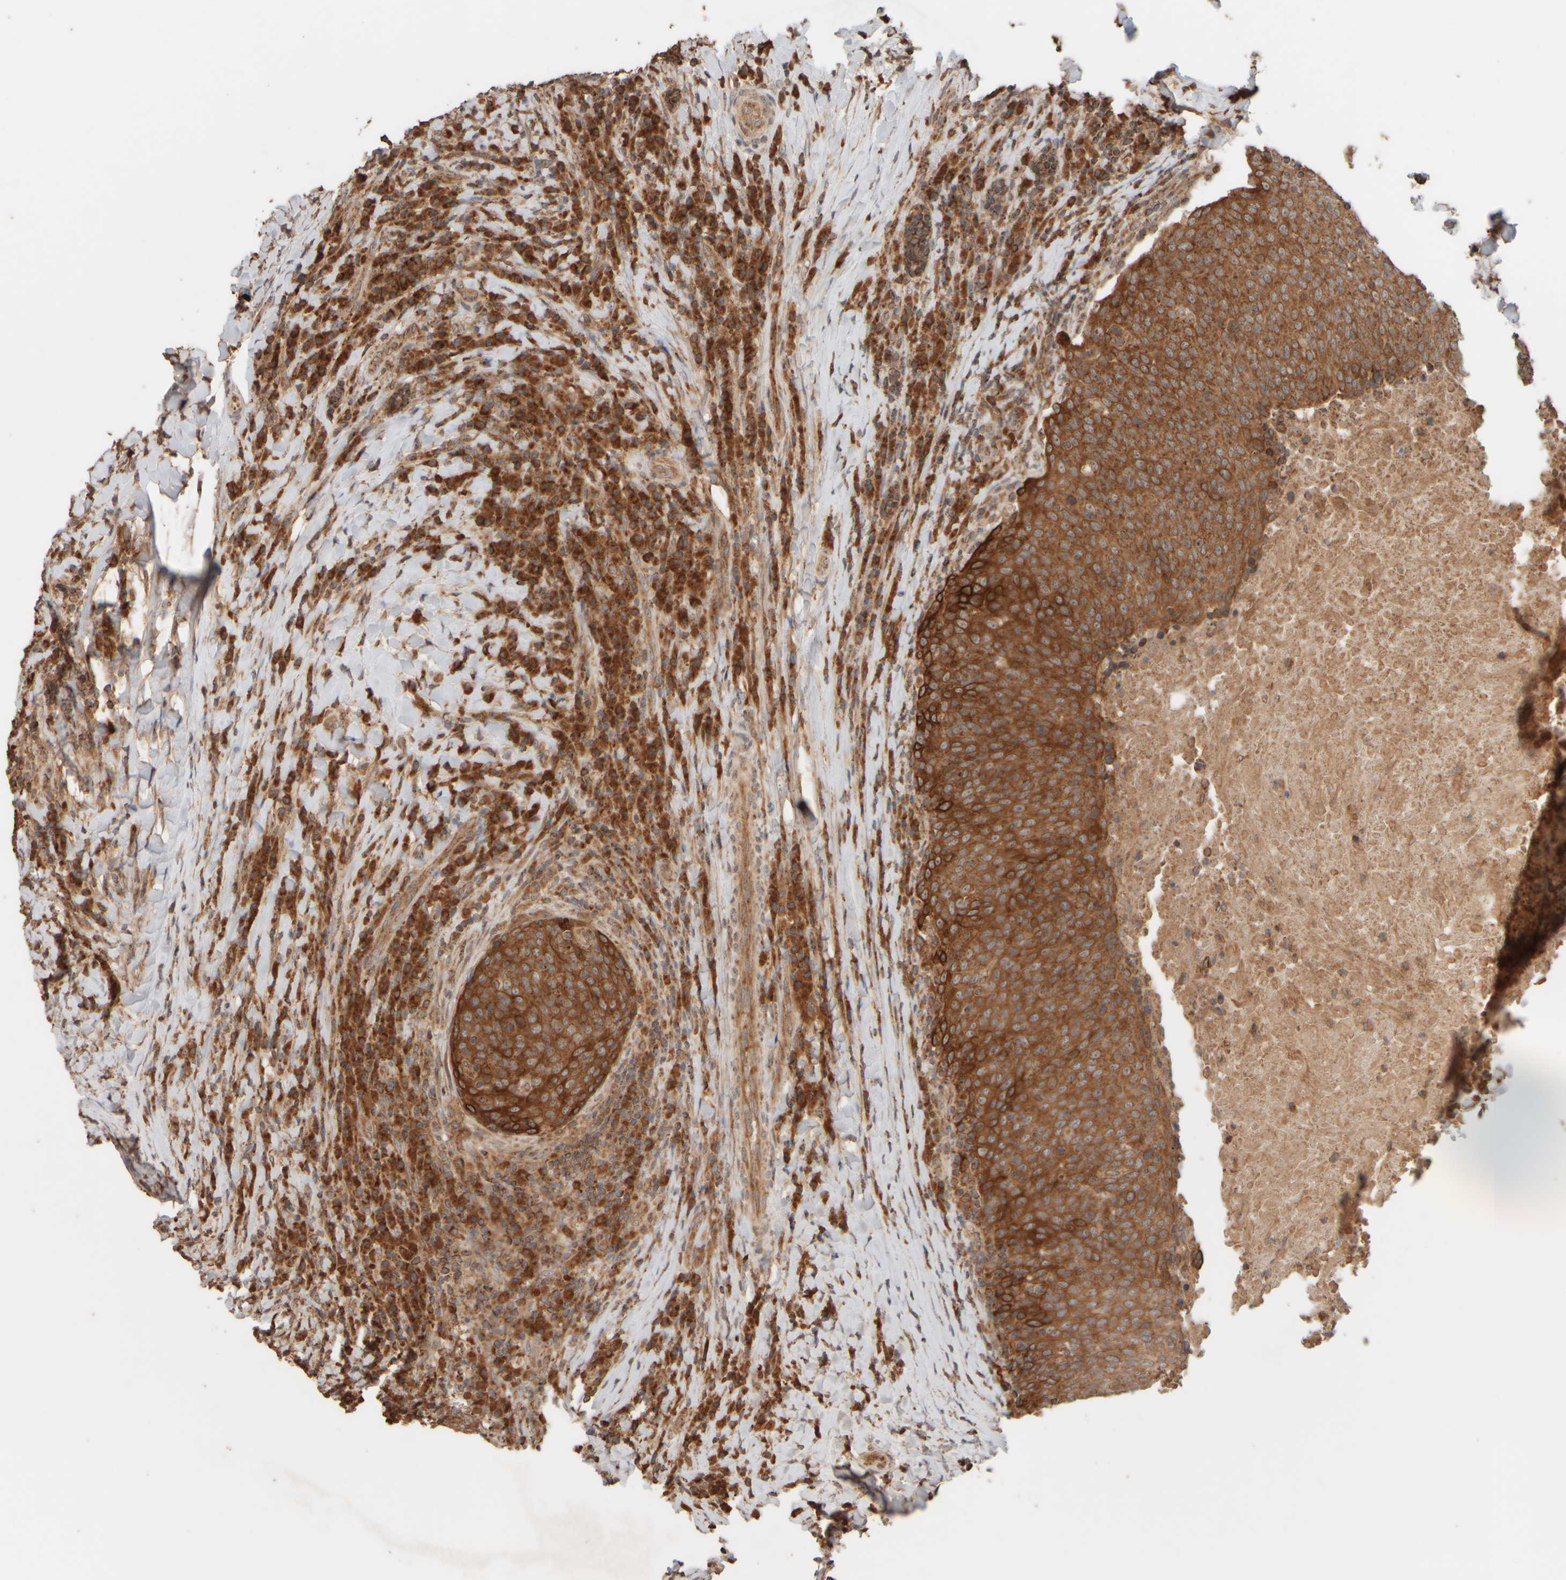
{"staining": {"intensity": "strong", "quantity": ">75%", "location": "cytoplasmic/membranous"}, "tissue": "head and neck cancer", "cell_type": "Tumor cells", "image_type": "cancer", "snomed": [{"axis": "morphology", "description": "Squamous cell carcinoma, NOS"}, {"axis": "morphology", "description": "Squamous cell carcinoma, metastatic, NOS"}, {"axis": "topography", "description": "Lymph node"}, {"axis": "topography", "description": "Head-Neck"}], "caption": "About >75% of tumor cells in head and neck metastatic squamous cell carcinoma display strong cytoplasmic/membranous protein expression as visualized by brown immunohistochemical staining.", "gene": "EIF2B3", "patient": {"sex": "male", "age": 62}}